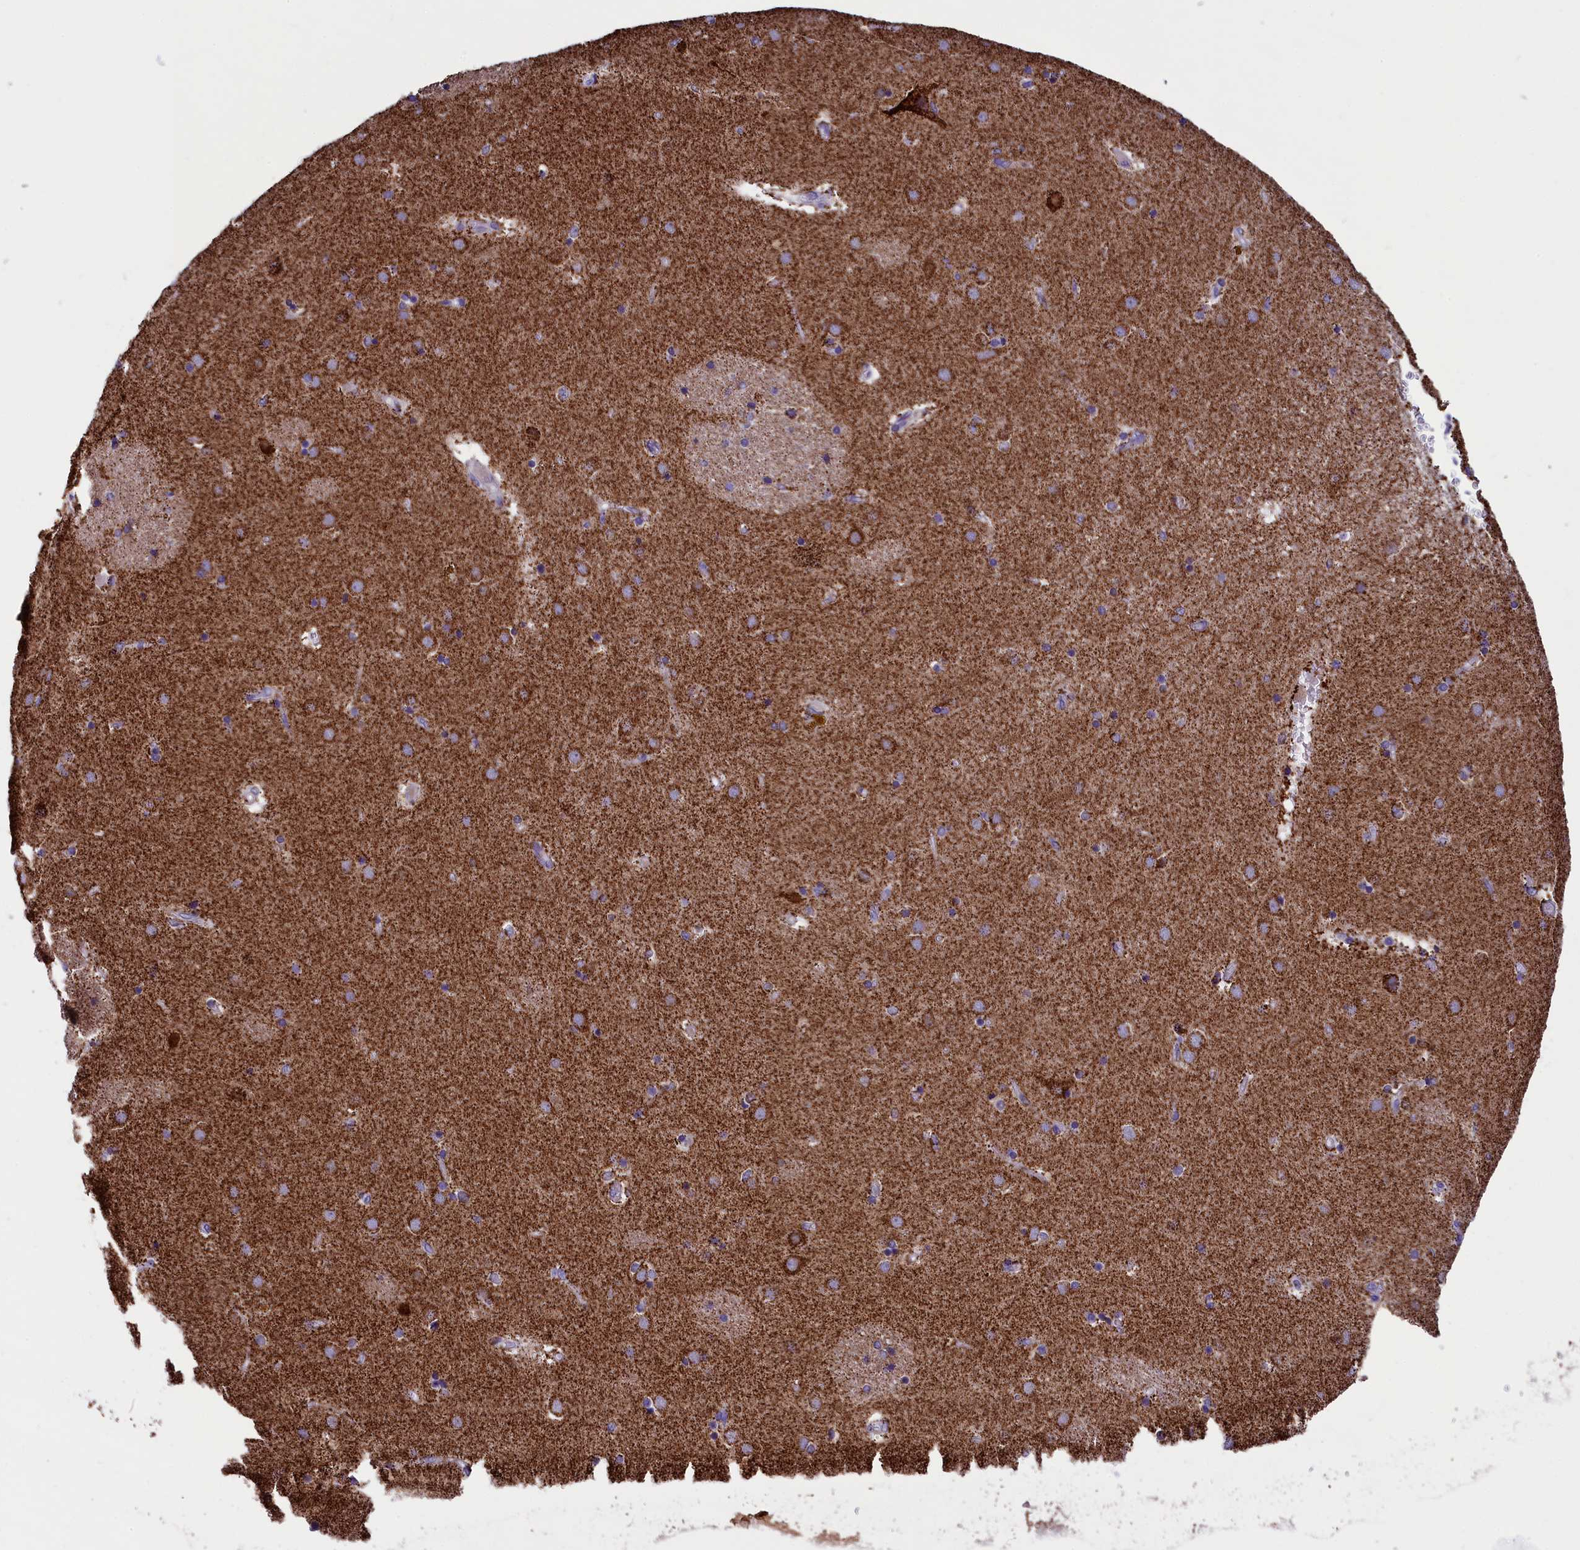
{"staining": {"intensity": "moderate", "quantity": "<25%", "location": "cytoplasmic/membranous"}, "tissue": "caudate", "cell_type": "Glial cells", "image_type": "normal", "snomed": [{"axis": "morphology", "description": "Normal tissue, NOS"}, {"axis": "topography", "description": "Lateral ventricle wall"}], "caption": "The histopathology image reveals staining of benign caudate, revealing moderate cytoplasmic/membranous protein expression (brown color) within glial cells. The staining was performed using DAB (3,3'-diaminobenzidine) to visualize the protein expression in brown, while the nuclei were stained in blue with hematoxylin (Magnification: 20x).", "gene": "ABAT", "patient": {"sex": "male", "age": 70}}